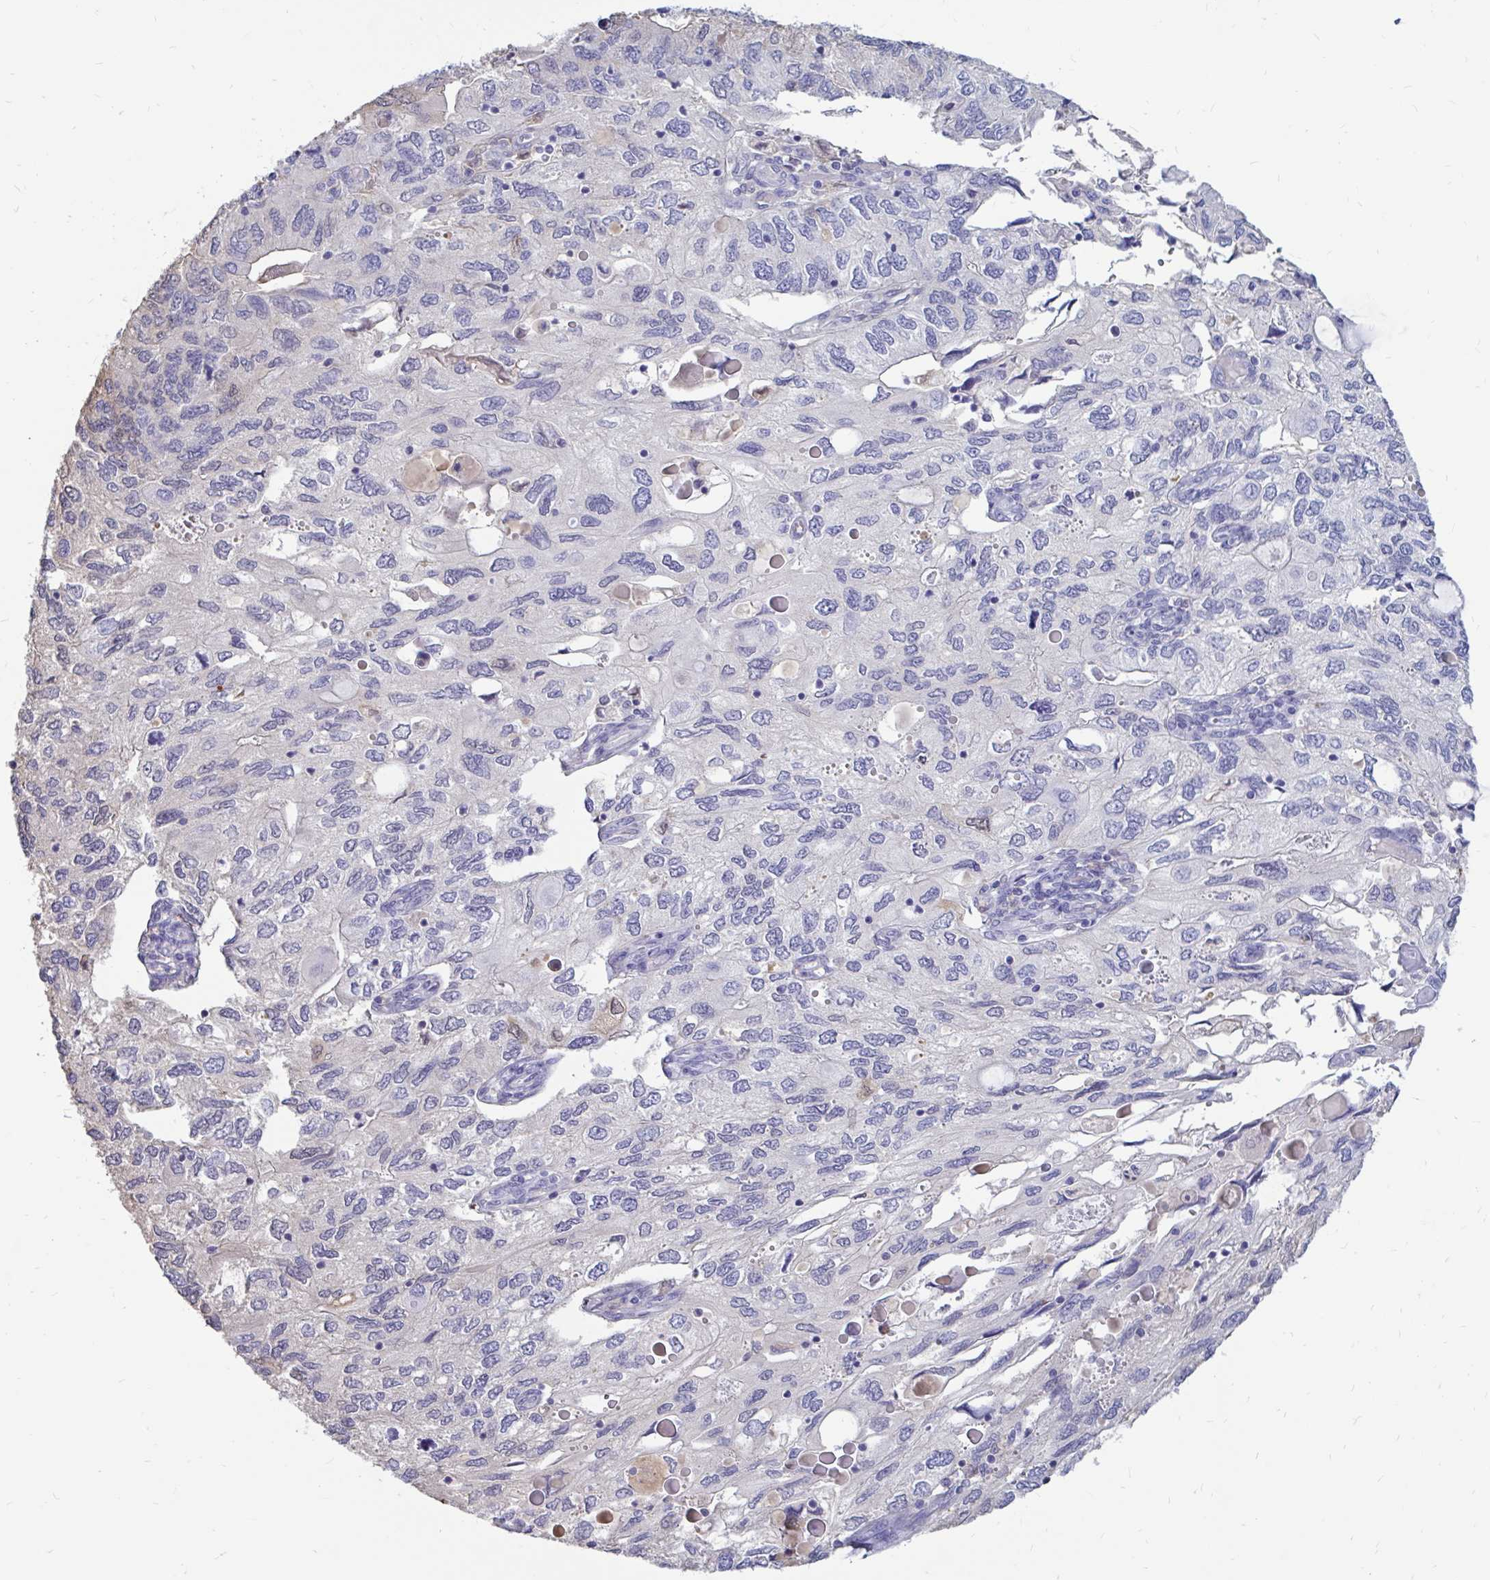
{"staining": {"intensity": "negative", "quantity": "none", "location": "none"}, "tissue": "endometrial cancer", "cell_type": "Tumor cells", "image_type": "cancer", "snomed": [{"axis": "morphology", "description": "Carcinoma, NOS"}, {"axis": "topography", "description": "Uterus"}], "caption": "This is a histopathology image of immunohistochemistry staining of endometrial cancer, which shows no staining in tumor cells.", "gene": "IGSF5", "patient": {"sex": "female", "age": 76}}